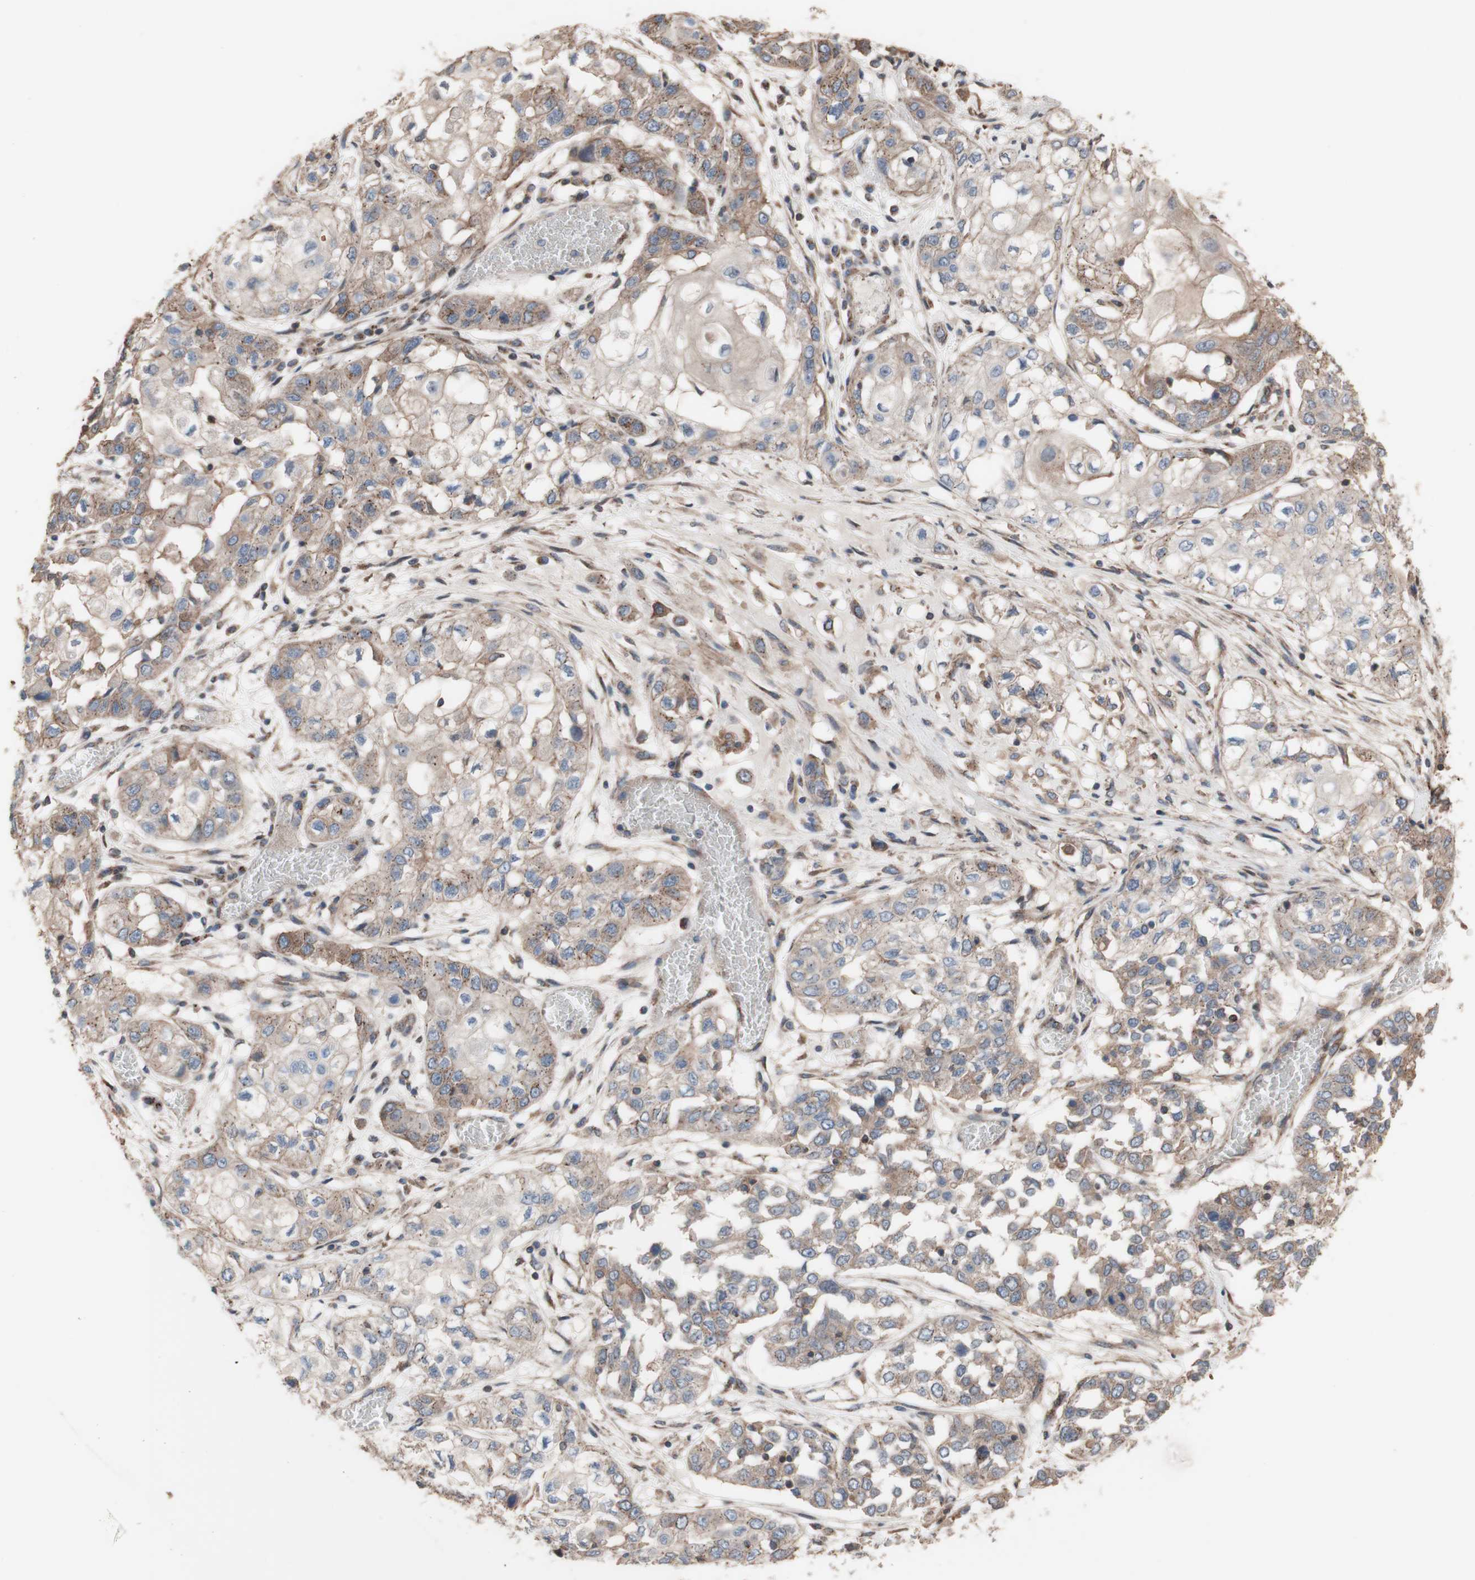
{"staining": {"intensity": "weak", "quantity": ">75%", "location": "cytoplasmic/membranous"}, "tissue": "lung cancer", "cell_type": "Tumor cells", "image_type": "cancer", "snomed": [{"axis": "morphology", "description": "Squamous cell carcinoma, NOS"}, {"axis": "topography", "description": "Lung"}], "caption": "Protein staining of lung cancer (squamous cell carcinoma) tissue reveals weak cytoplasmic/membranous expression in about >75% of tumor cells.", "gene": "COPB1", "patient": {"sex": "male", "age": 71}}